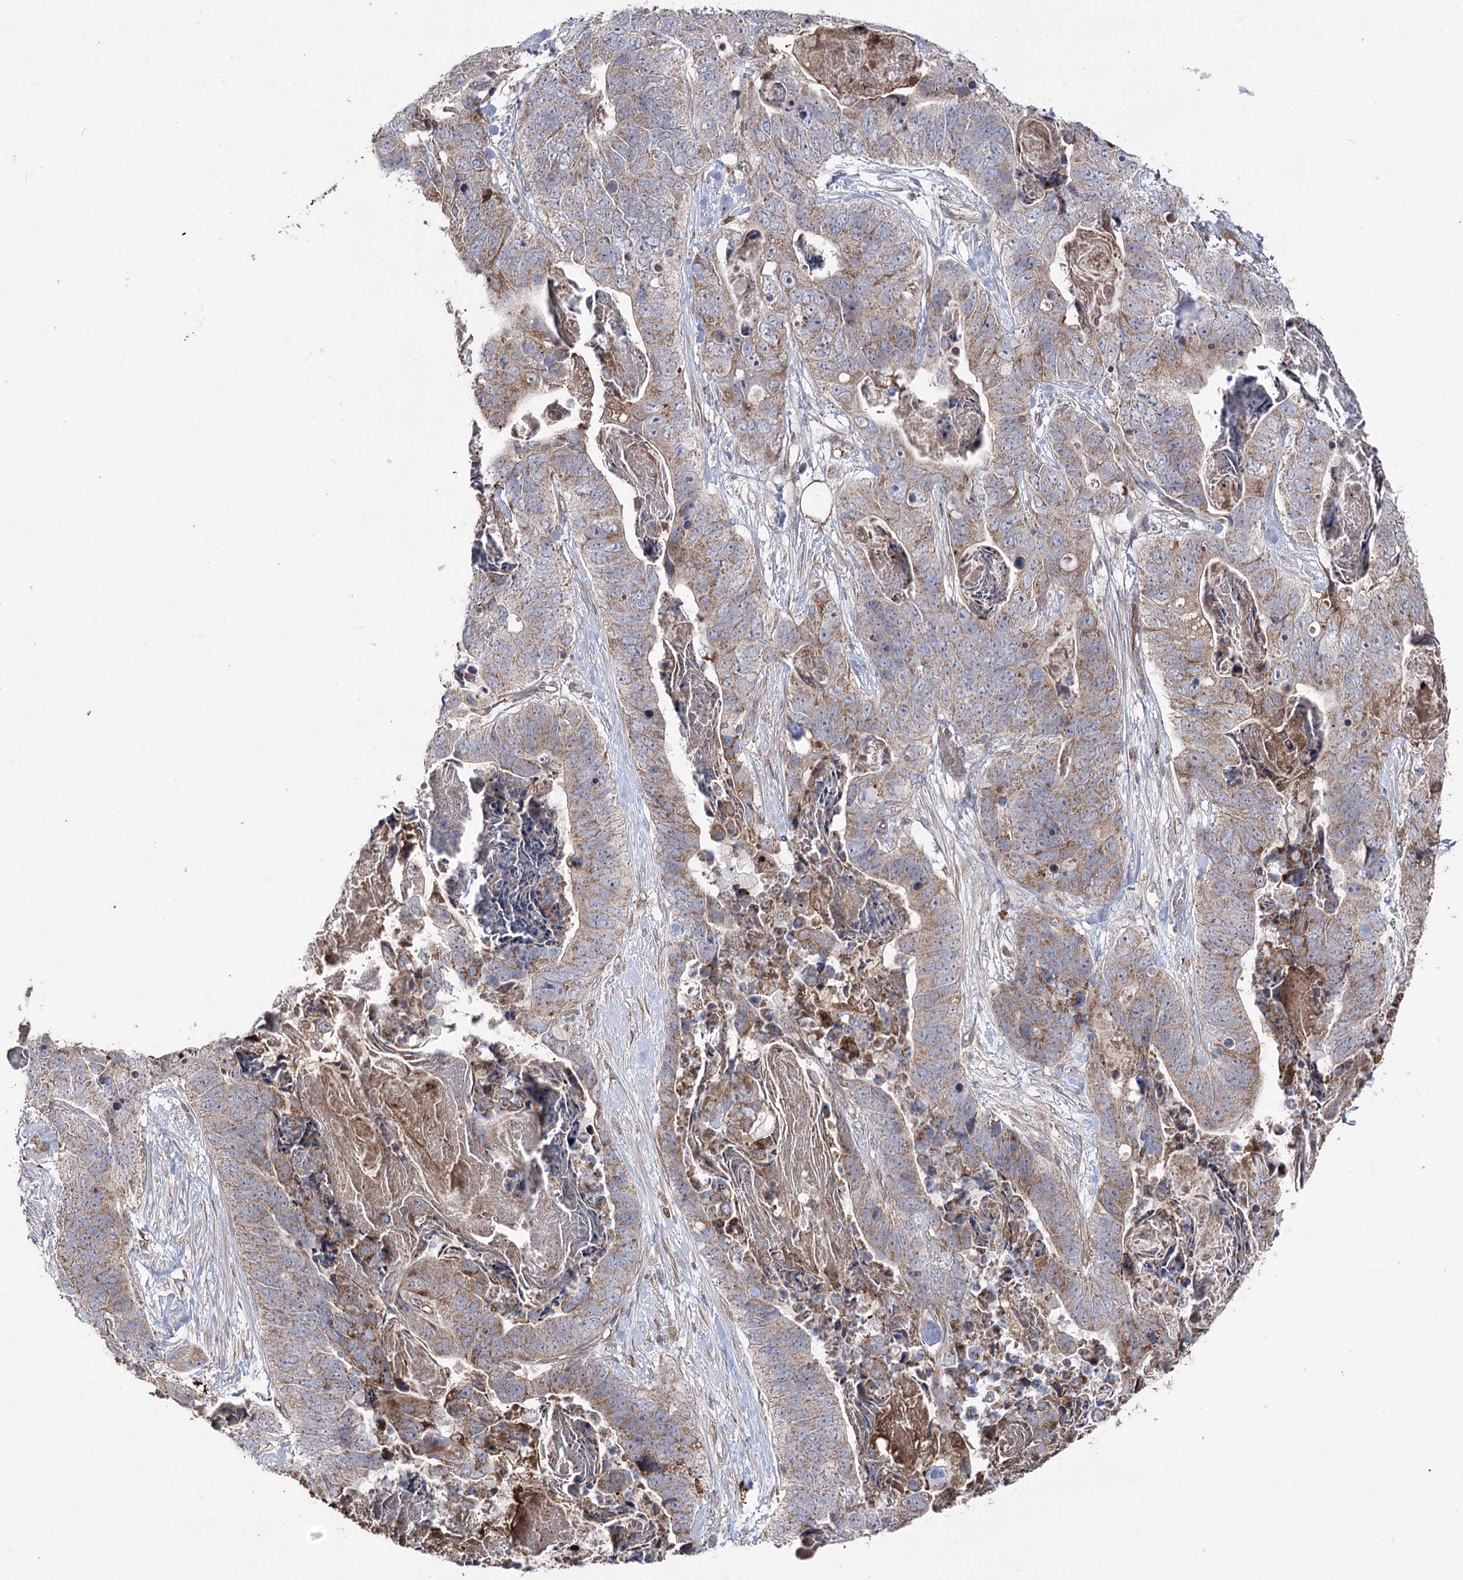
{"staining": {"intensity": "moderate", "quantity": "25%-75%", "location": "cytoplasmic/membranous"}, "tissue": "stomach cancer", "cell_type": "Tumor cells", "image_type": "cancer", "snomed": [{"axis": "morphology", "description": "Adenocarcinoma, NOS"}, {"axis": "topography", "description": "Stomach"}], "caption": "Immunohistochemical staining of human adenocarcinoma (stomach) displays moderate cytoplasmic/membranous protein expression in about 25%-75% of tumor cells.", "gene": "OTUD1", "patient": {"sex": "female", "age": 89}}